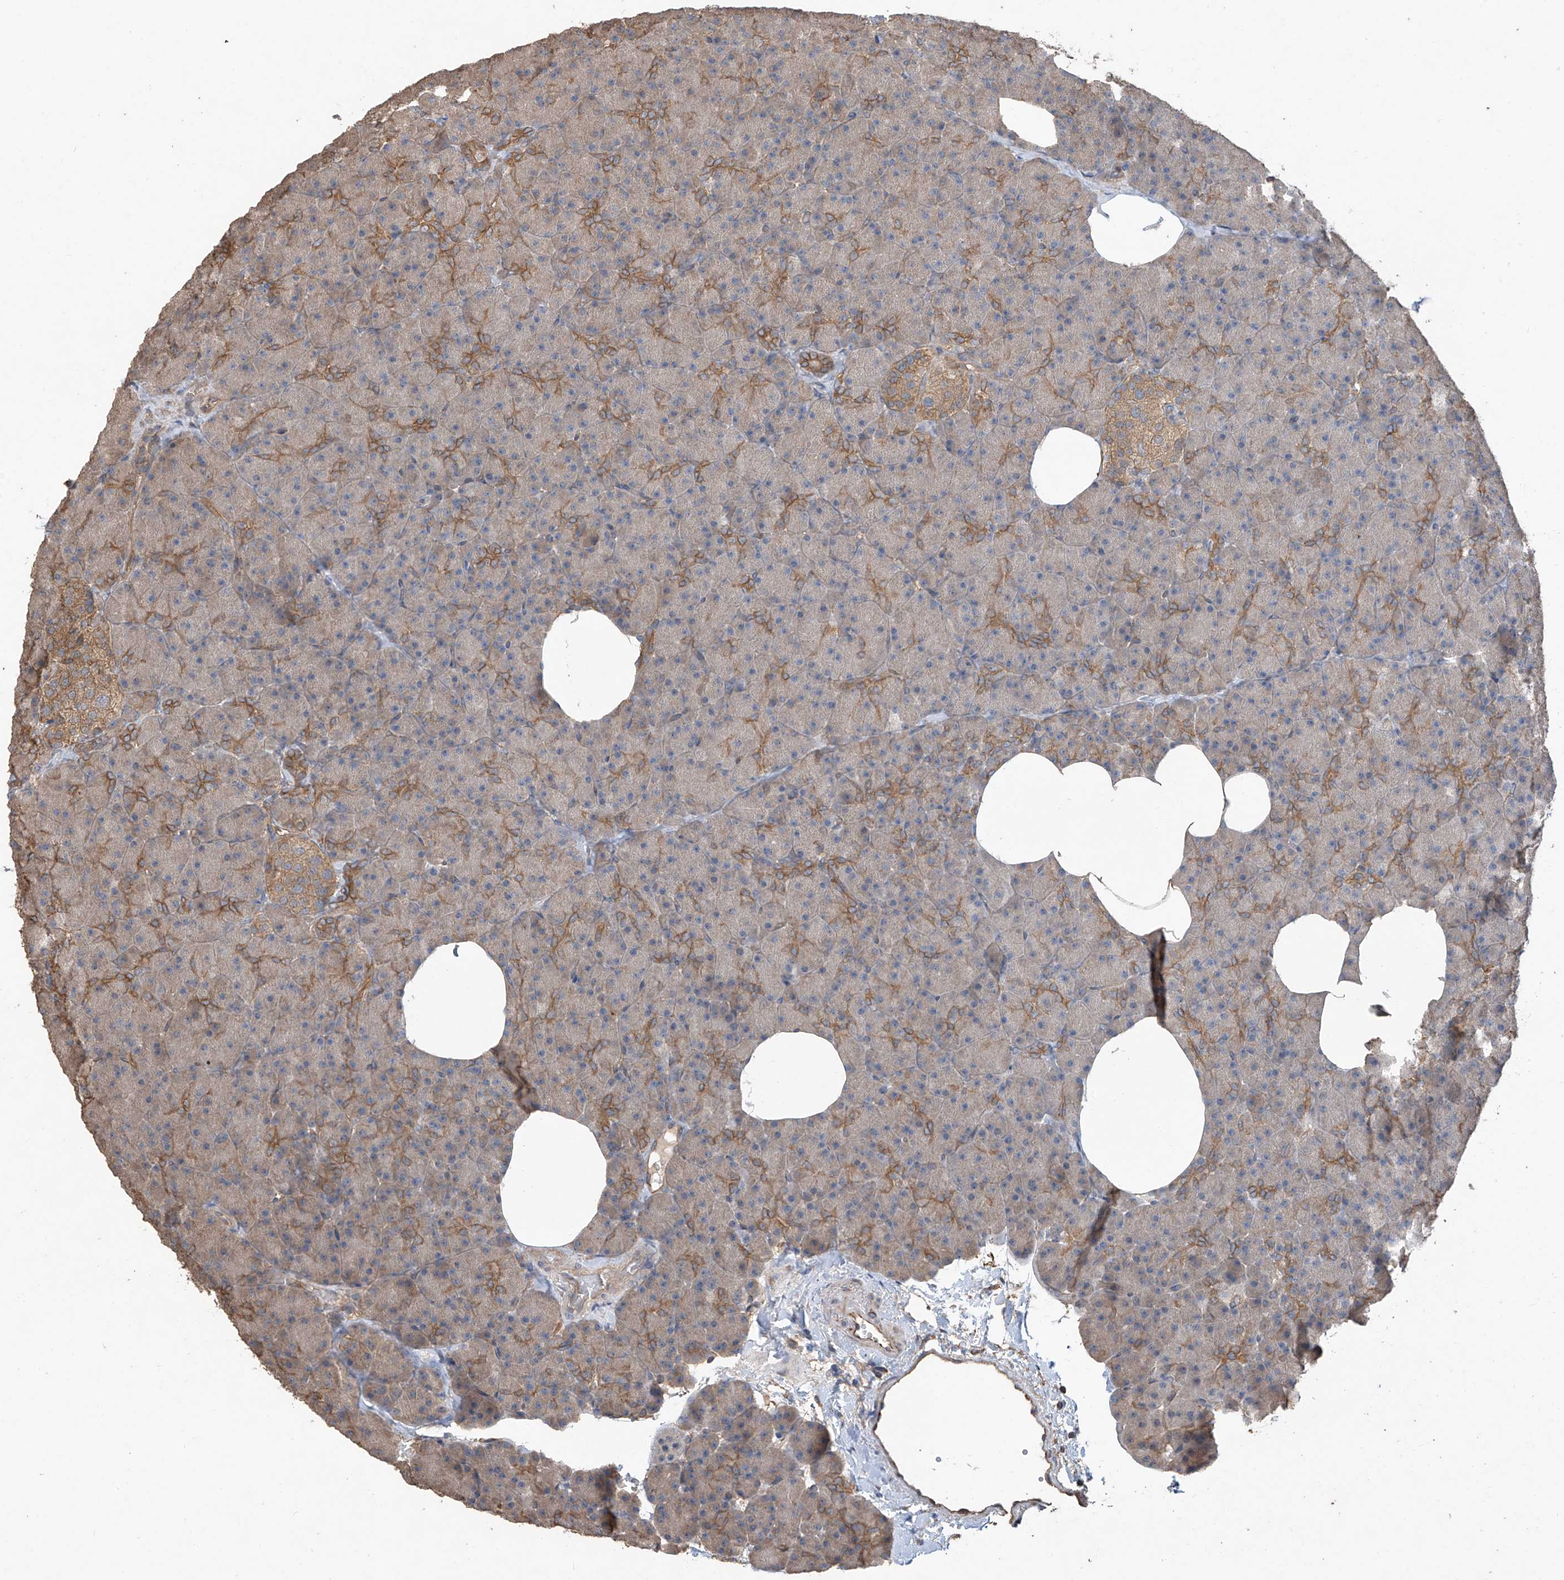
{"staining": {"intensity": "moderate", "quantity": "25%-75%", "location": "cytoplasmic/membranous"}, "tissue": "pancreas", "cell_type": "Exocrine glandular cells", "image_type": "normal", "snomed": [{"axis": "morphology", "description": "Normal tissue, NOS"}, {"axis": "morphology", "description": "Carcinoid, malignant, NOS"}, {"axis": "topography", "description": "Pancreas"}], "caption": "Exocrine glandular cells show moderate cytoplasmic/membranous positivity in approximately 25%-75% of cells in unremarkable pancreas.", "gene": "AGBL5", "patient": {"sex": "female", "age": 35}}